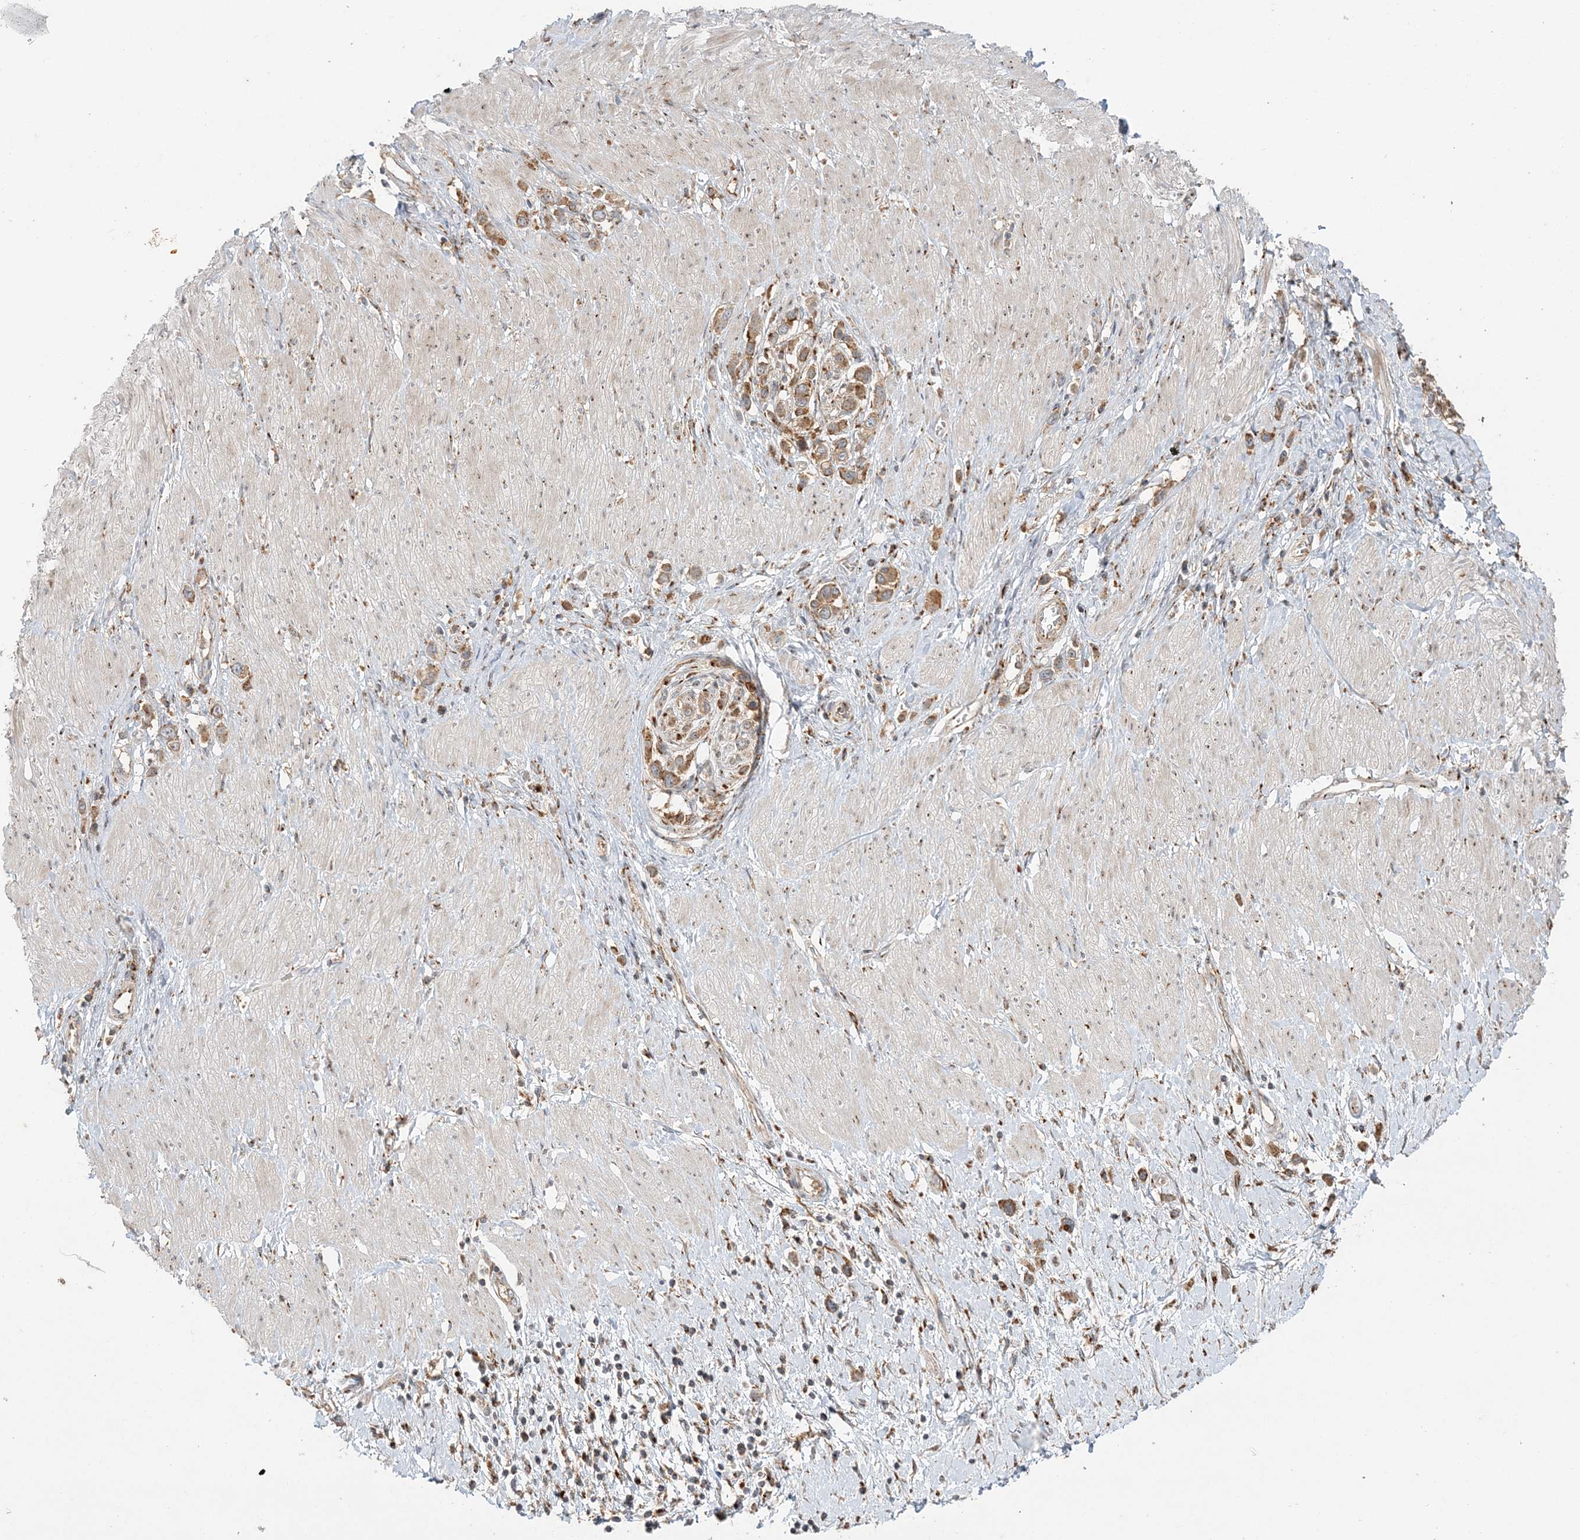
{"staining": {"intensity": "moderate", "quantity": ">75%", "location": "cytoplasmic/membranous"}, "tissue": "stomach cancer", "cell_type": "Tumor cells", "image_type": "cancer", "snomed": [{"axis": "morphology", "description": "Normal tissue, NOS"}, {"axis": "morphology", "description": "Adenocarcinoma, NOS"}, {"axis": "topography", "description": "Stomach, upper"}, {"axis": "topography", "description": "Stomach"}], "caption": "Human stomach cancer (adenocarcinoma) stained with a protein marker exhibits moderate staining in tumor cells.", "gene": "ABCC3", "patient": {"sex": "female", "age": 65}}